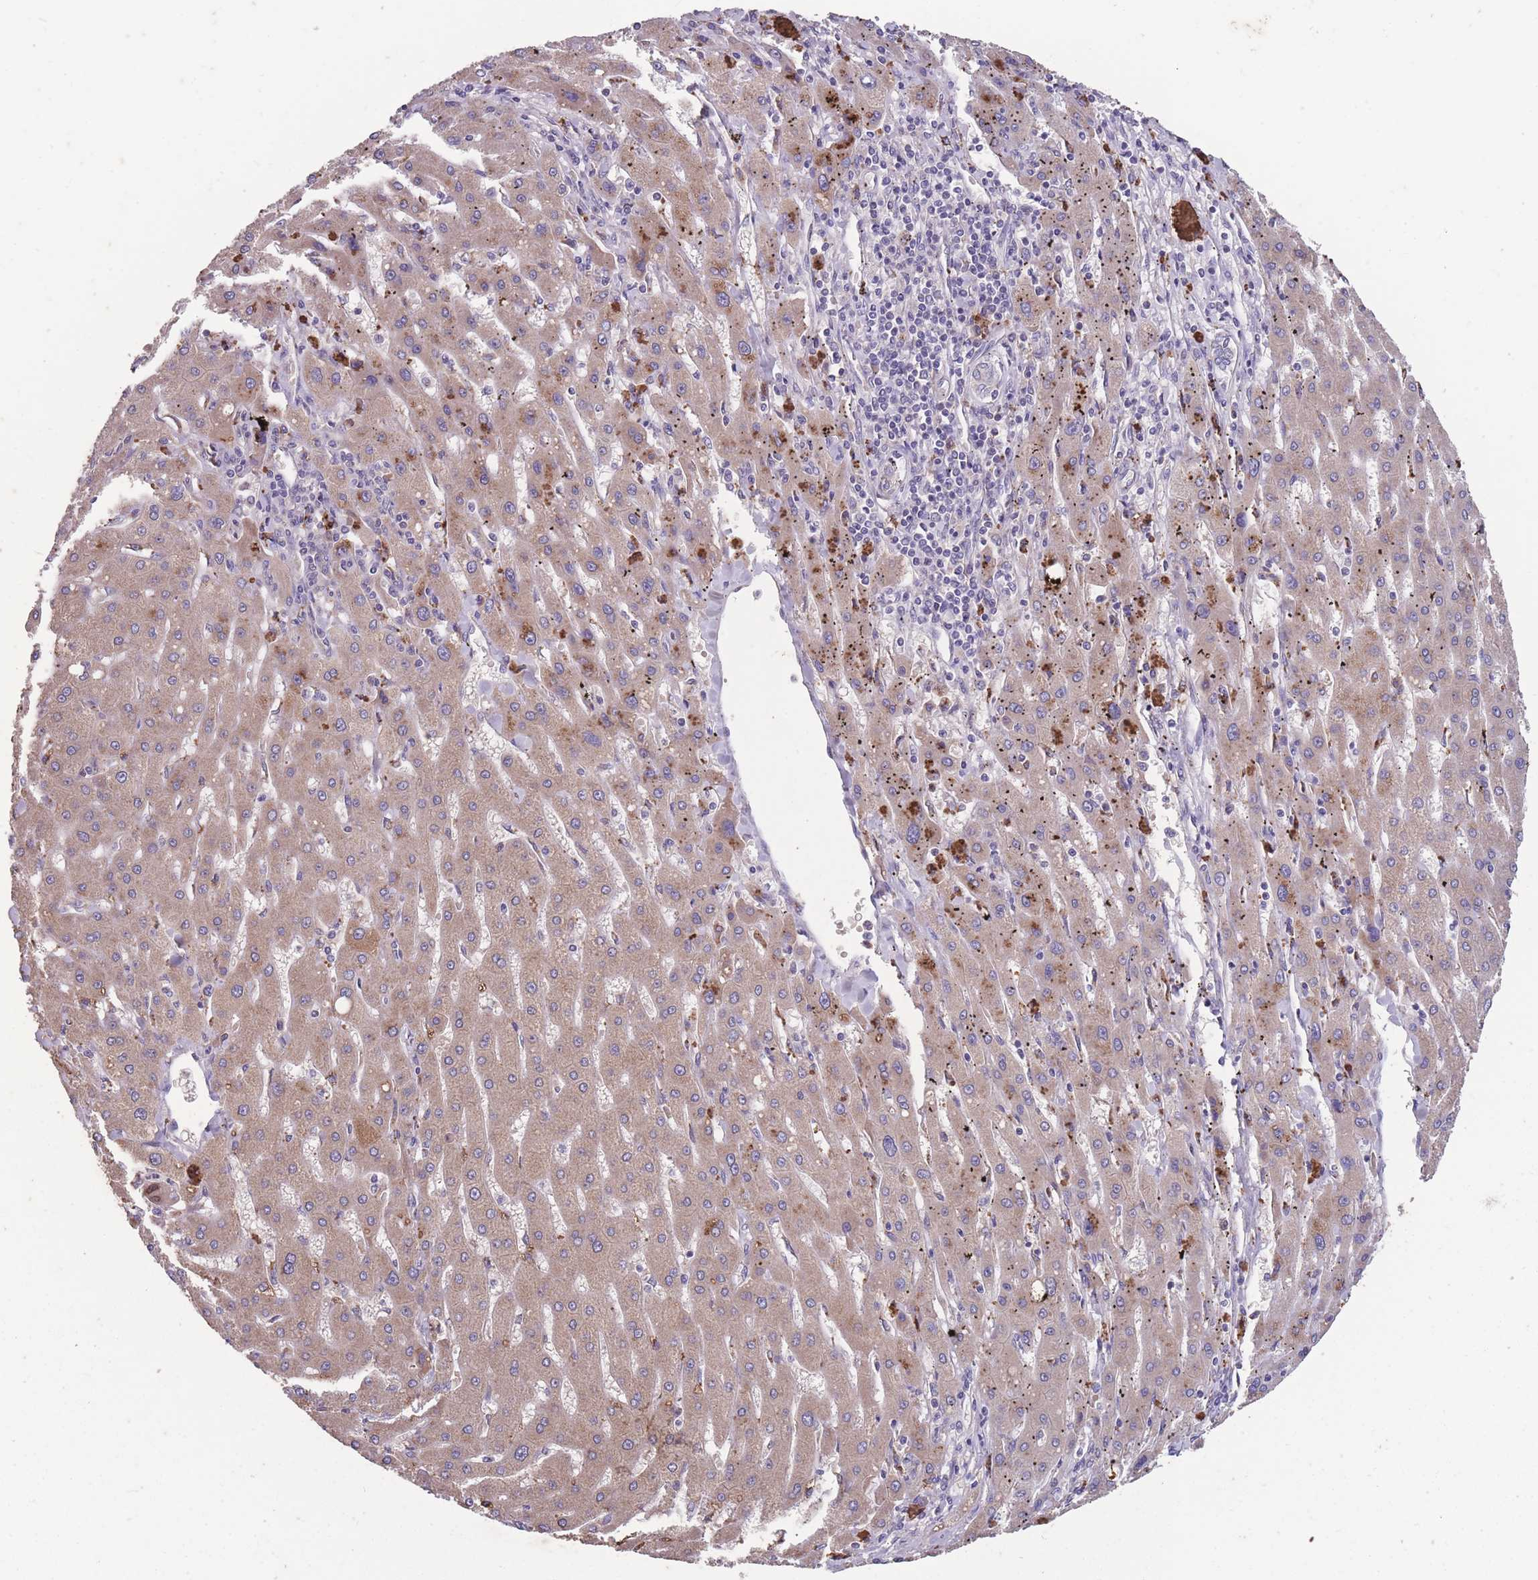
{"staining": {"intensity": "moderate", "quantity": ">75%", "location": "cytoplasmic/membranous"}, "tissue": "liver cancer", "cell_type": "Tumor cells", "image_type": "cancer", "snomed": [{"axis": "morphology", "description": "Carcinoma, Hepatocellular, NOS"}, {"axis": "topography", "description": "Liver"}], "caption": "Liver cancer was stained to show a protein in brown. There is medium levels of moderate cytoplasmic/membranous staining in about >75% of tumor cells.", "gene": "STIM2", "patient": {"sex": "male", "age": 72}}